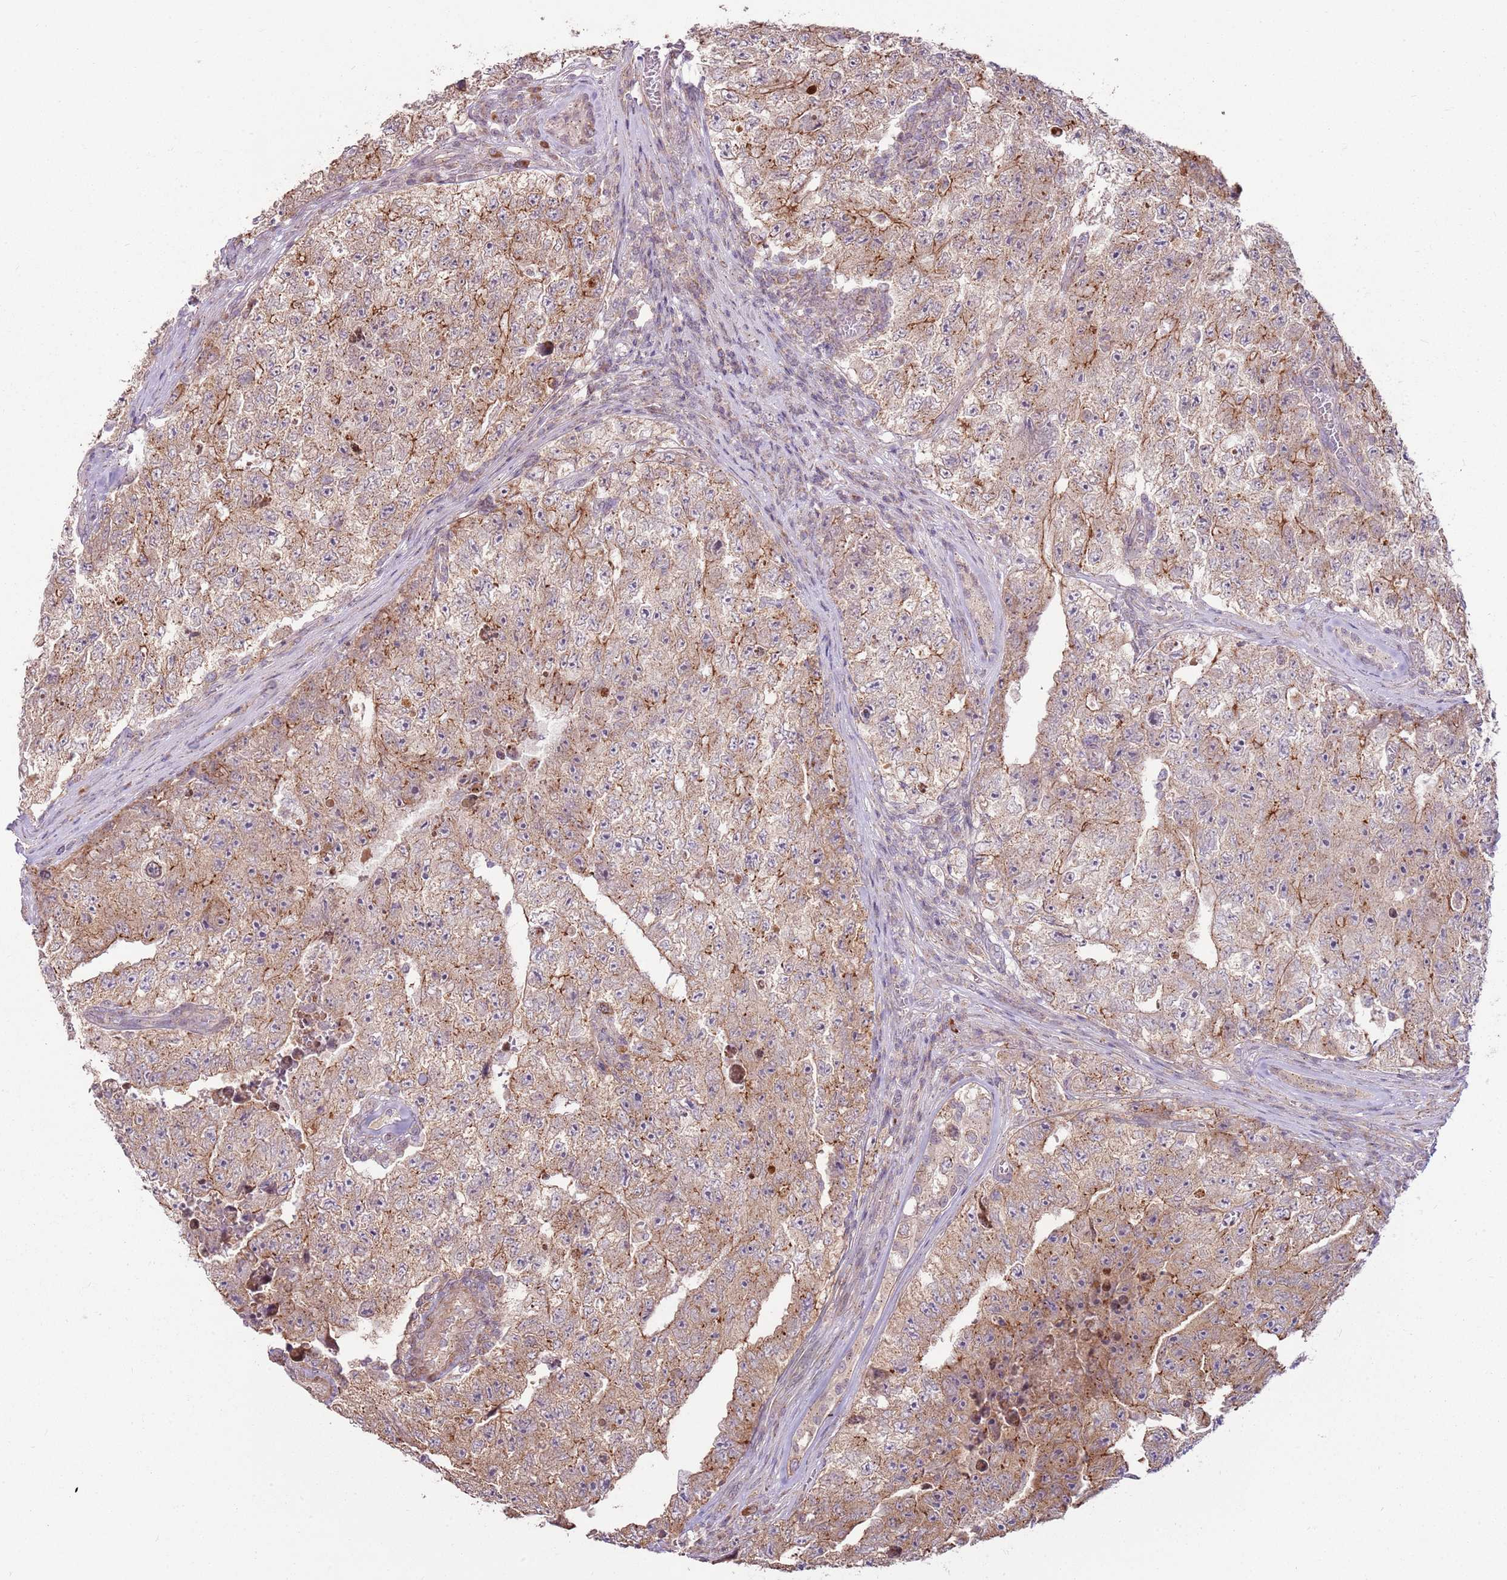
{"staining": {"intensity": "moderate", "quantity": ">75%", "location": "cytoplasmic/membranous"}, "tissue": "testis cancer", "cell_type": "Tumor cells", "image_type": "cancer", "snomed": [{"axis": "morphology", "description": "Carcinoma, Embryonal, NOS"}, {"axis": "topography", "description": "Testis"}], "caption": "Embryonal carcinoma (testis) stained for a protein displays moderate cytoplasmic/membranous positivity in tumor cells.", "gene": "SPATA31D1", "patient": {"sex": "male", "age": 17}}